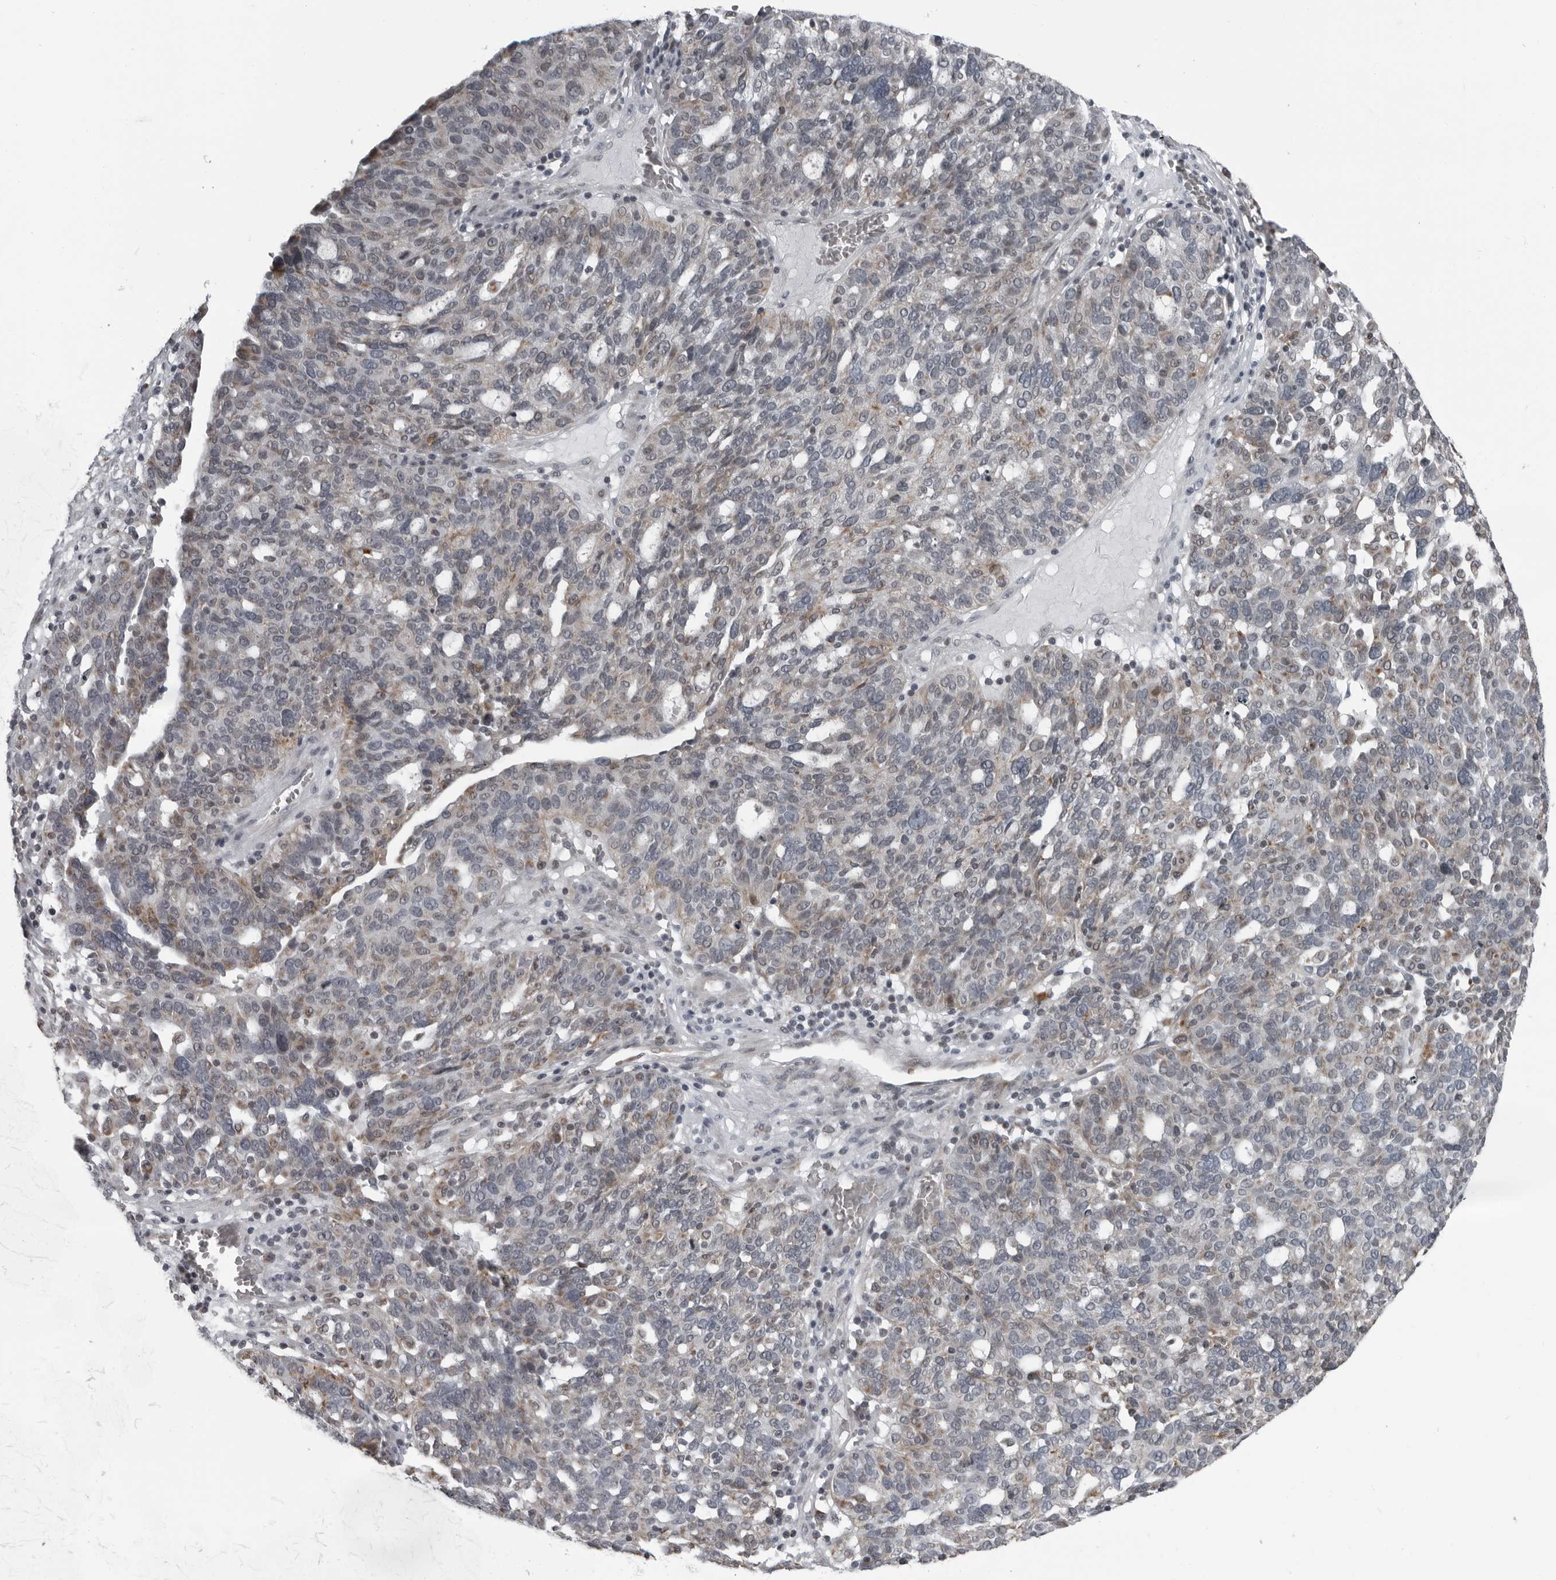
{"staining": {"intensity": "weak", "quantity": "<25%", "location": "cytoplasmic/membranous"}, "tissue": "ovarian cancer", "cell_type": "Tumor cells", "image_type": "cancer", "snomed": [{"axis": "morphology", "description": "Cystadenocarcinoma, serous, NOS"}, {"axis": "topography", "description": "Ovary"}], "caption": "Immunohistochemistry (IHC) photomicrograph of neoplastic tissue: ovarian serous cystadenocarcinoma stained with DAB (3,3'-diaminobenzidine) demonstrates no significant protein positivity in tumor cells. The staining was performed using DAB (3,3'-diaminobenzidine) to visualize the protein expression in brown, while the nuclei were stained in blue with hematoxylin (Magnification: 20x).", "gene": "RTCA", "patient": {"sex": "female", "age": 59}}